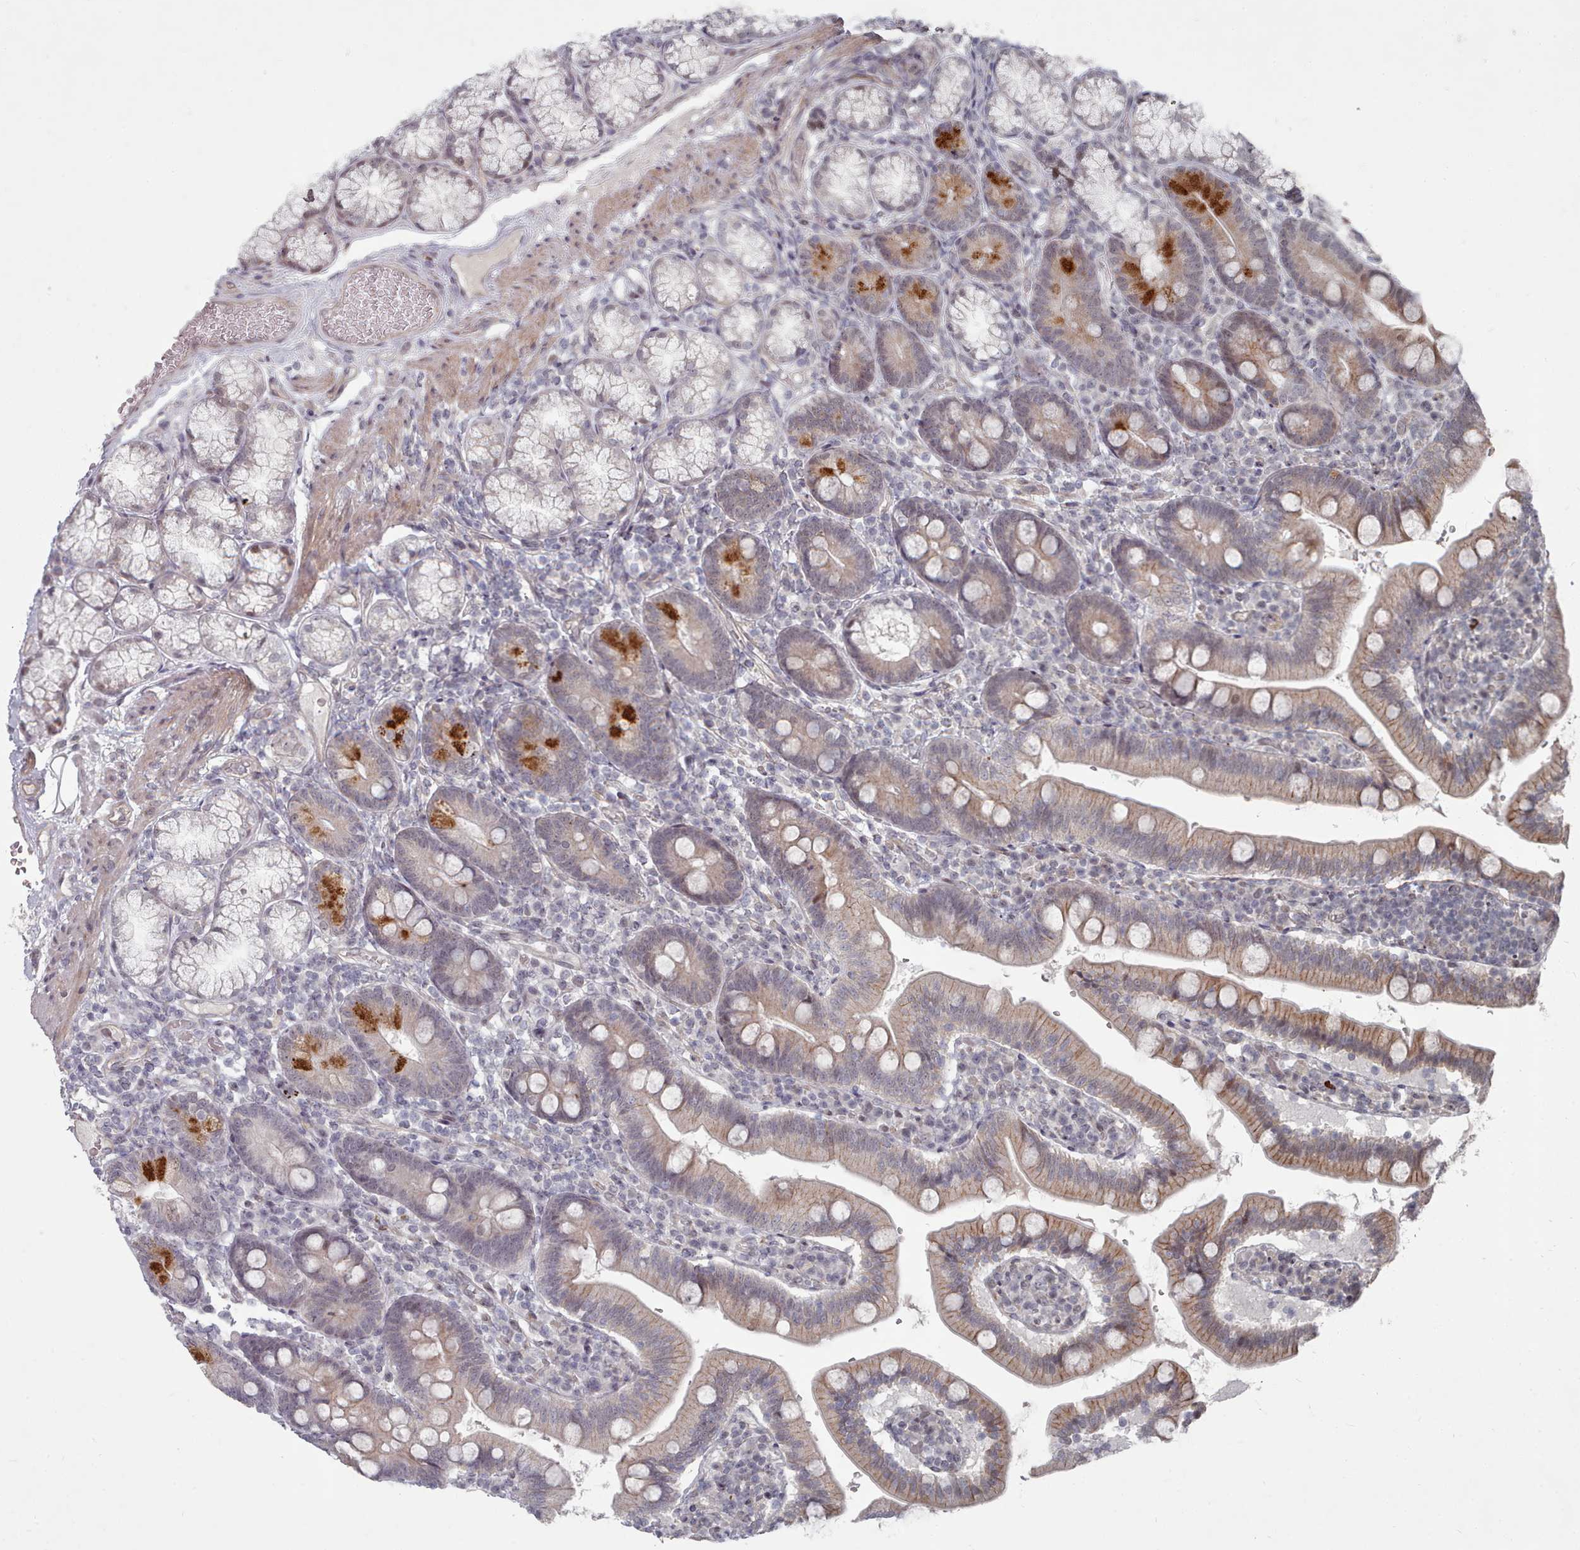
{"staining": {"intensity": "strong", "quantity": "<25%", "location": "cytoplasmic/membranous"}, "tissue": "duodenum", "cell_type": "Glandular cells", "image_type": "normal", "snomed": [{"axis": "morphology", "description": "Normal tissue, NOS"}, {"axis": "topography", "description": "Duodenum"}], "caption": "High-power microscopy captured an immunohistochemistry (IHC) image of unremarkable duodenum, revealing strong cytoplasmic/membranous positivity in approximately <25% of glandular cells. The staining is performed using DAB brown chromogen to label protein expression. The nuclei are counter-stained blue using hematoxylin.", "gene": "CPSF4", "patient": {"sex": "female", "age": 67}}